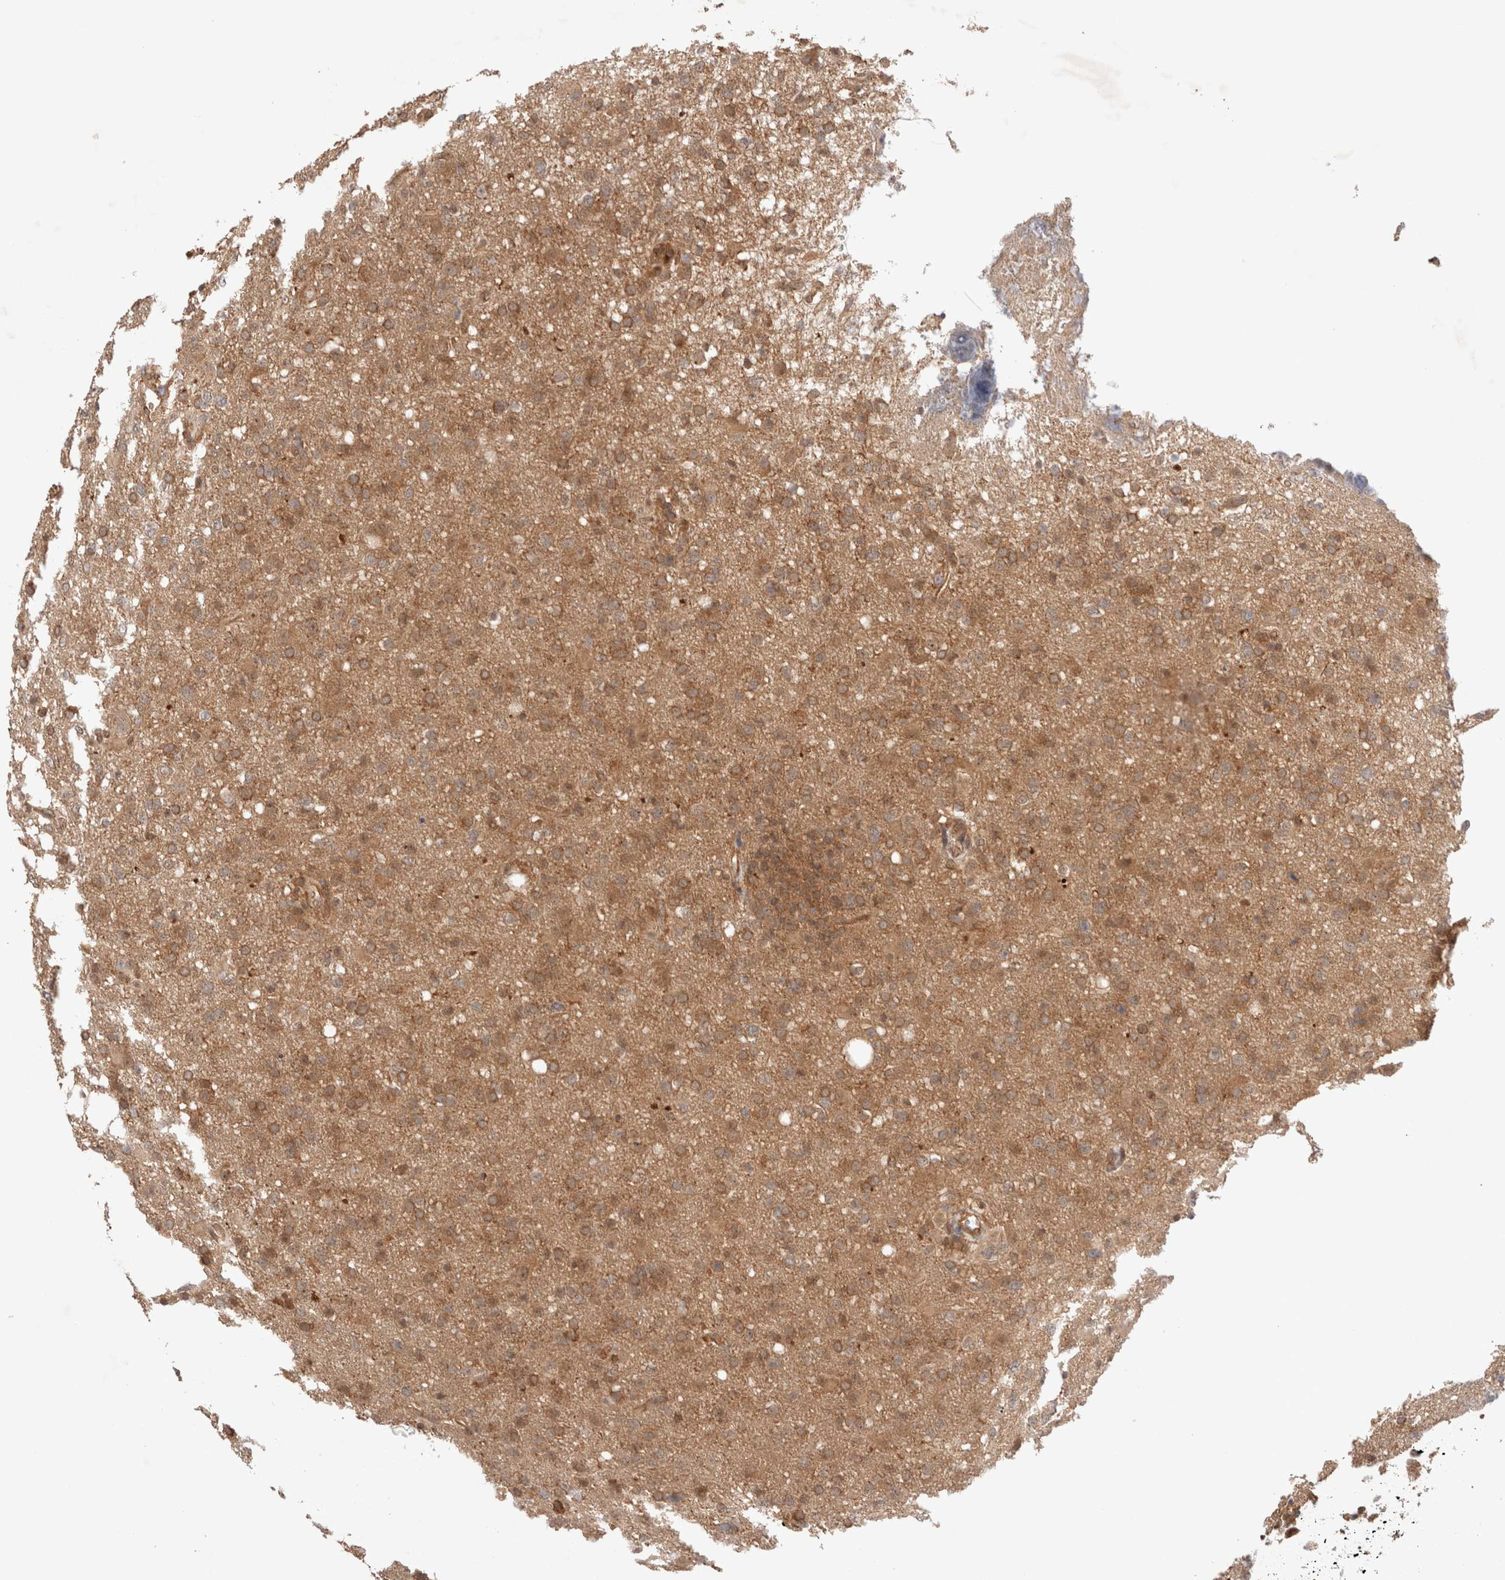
{"staining": {"intensity": "moderate", "quantity": ">75%", "location": "cytoplasmic/membranous"}, "tissue": "glioma", "cell_type": "Tumor cells", "image_type": "cancer", "snomed": [{"axis": "morphology", "description": "Glioma, malignant, High grade"}, {"axis": "topography", "description": "Brain"}], "caption": "IHC image of glioma stained for a protein (brown), which demonstrates medium levels of moderate cytoplasmic/membranous positivity in about >75% of tumor cells.", "gene": "SIKE1", "patient": {"sex": "female", "age": 57}}